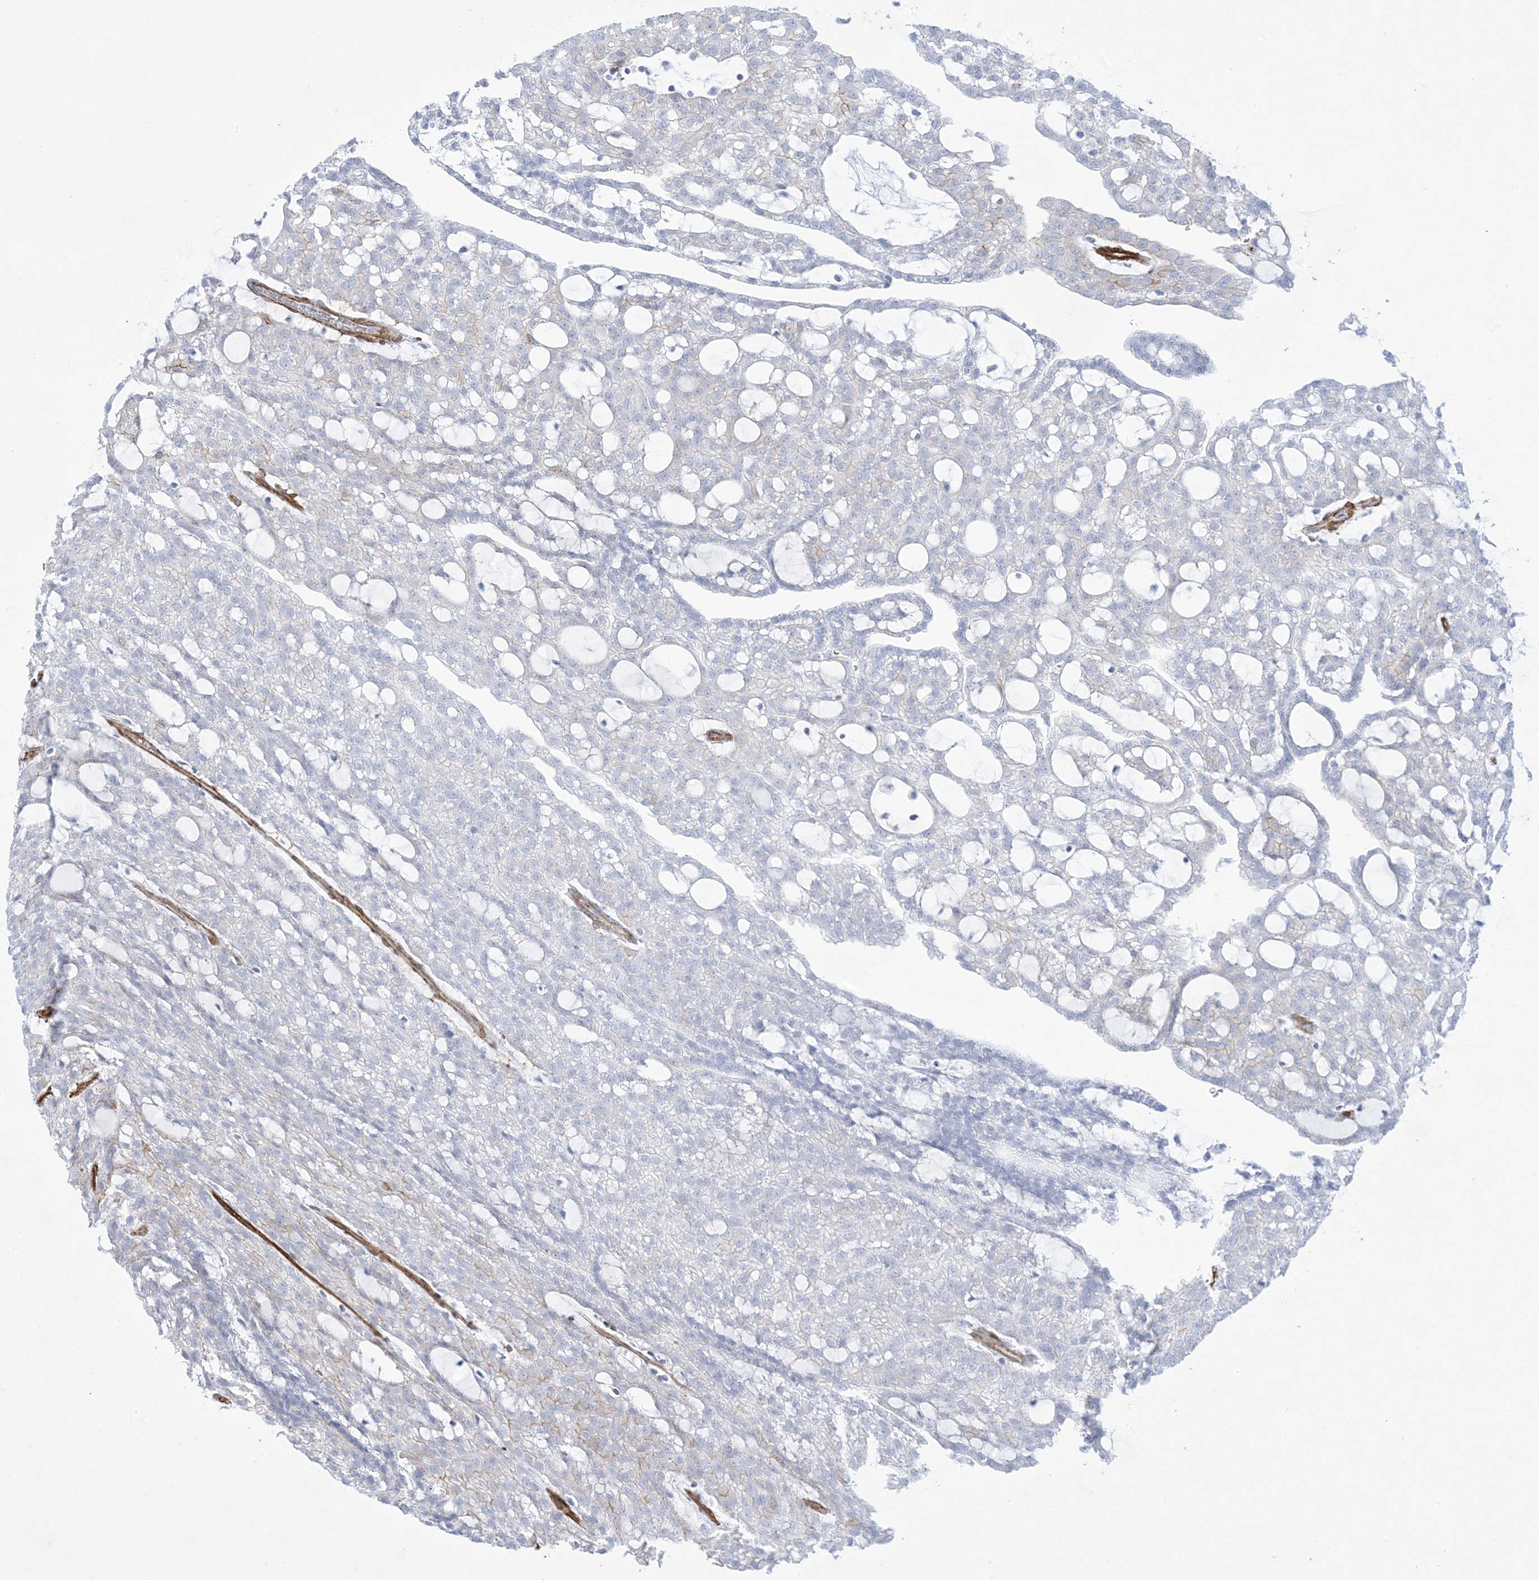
{"staining": {"intensity": "negative", "quantity": "none", "location": "none"}, "tissue": "renal cancer", "cell_type": "Tumor cells", "image_type": "cancer", "snomed": [{"axis": "morphology", "description": "Adenocarcinoma, NOS"}, {"axis": "topography", "description": "Kidney"}], "caption": "There is no significant staining in tumor cells of renal cancer.", "gene": "B3GNT7", "patient": {"sex": "male", "age": 63}}